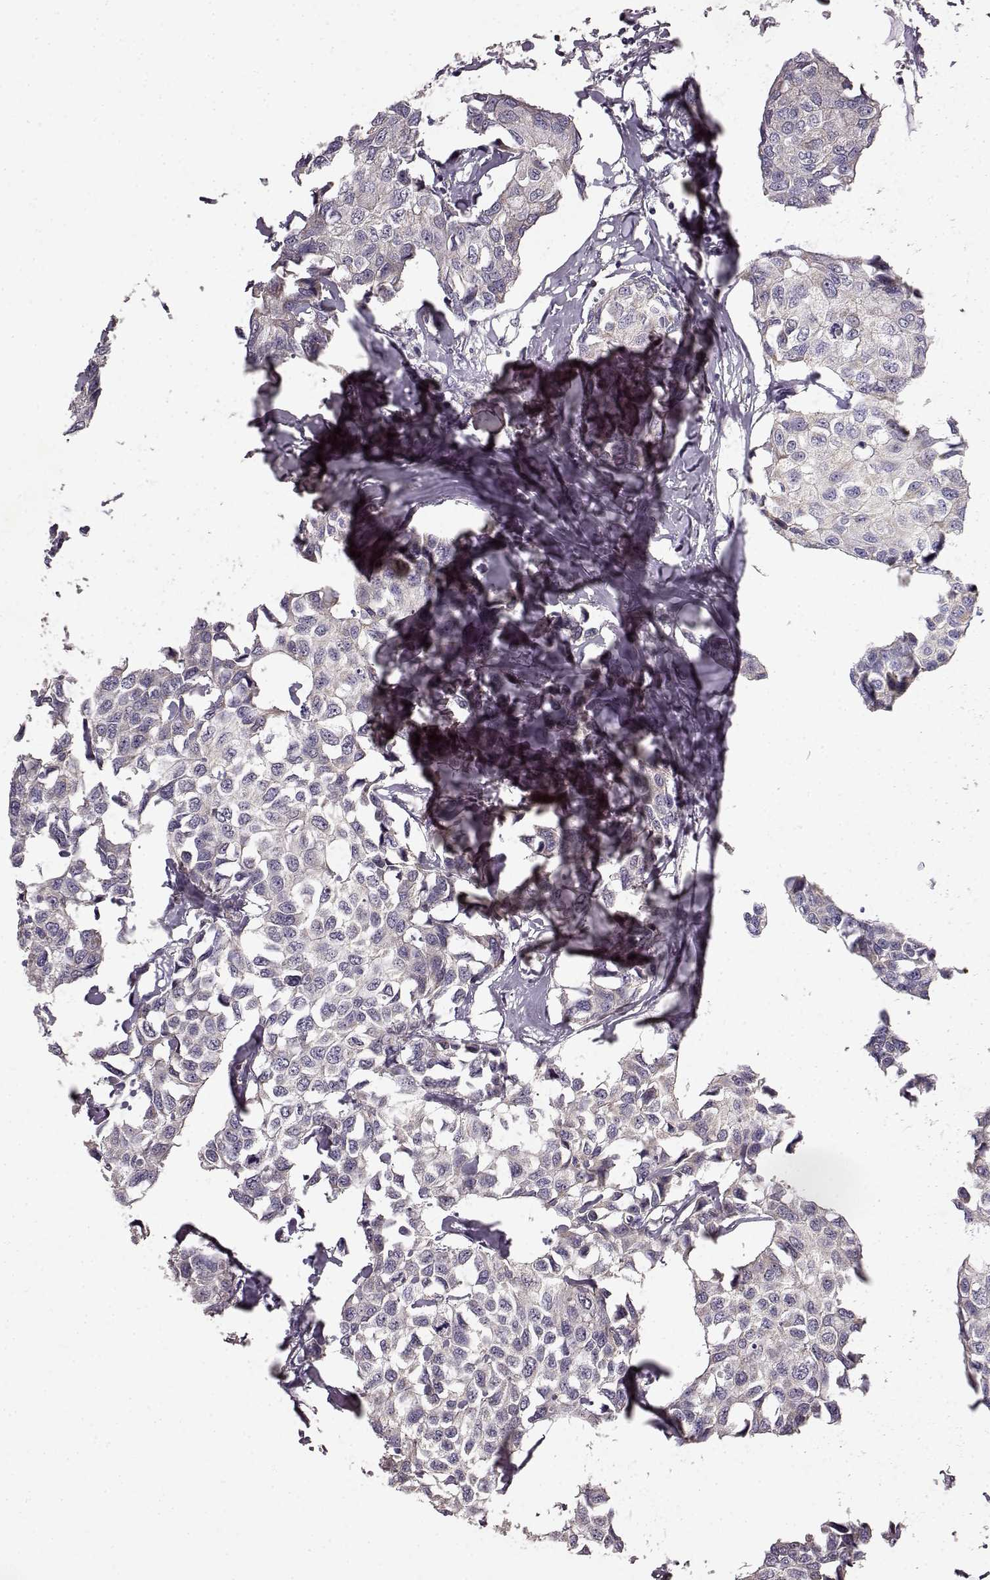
{"staining": {"intensity": "negative", "quantity": "none", "location": "none"}, "tissue": "breast cancer", "cell_type": "Tumor cells", "image_type": "cancer", "snomed": [{"axis": "morphology", "description": "Duct carcinoma"}, {"axis": "topography", "description": "Breast"}], "caption": "Immunohistochemical staining of infiltrating ductal carcinoma (breast) displays no significant expression in tumor cells.", "gene": "ERBB3", "patient": {"sex": "female", "age": 80}}